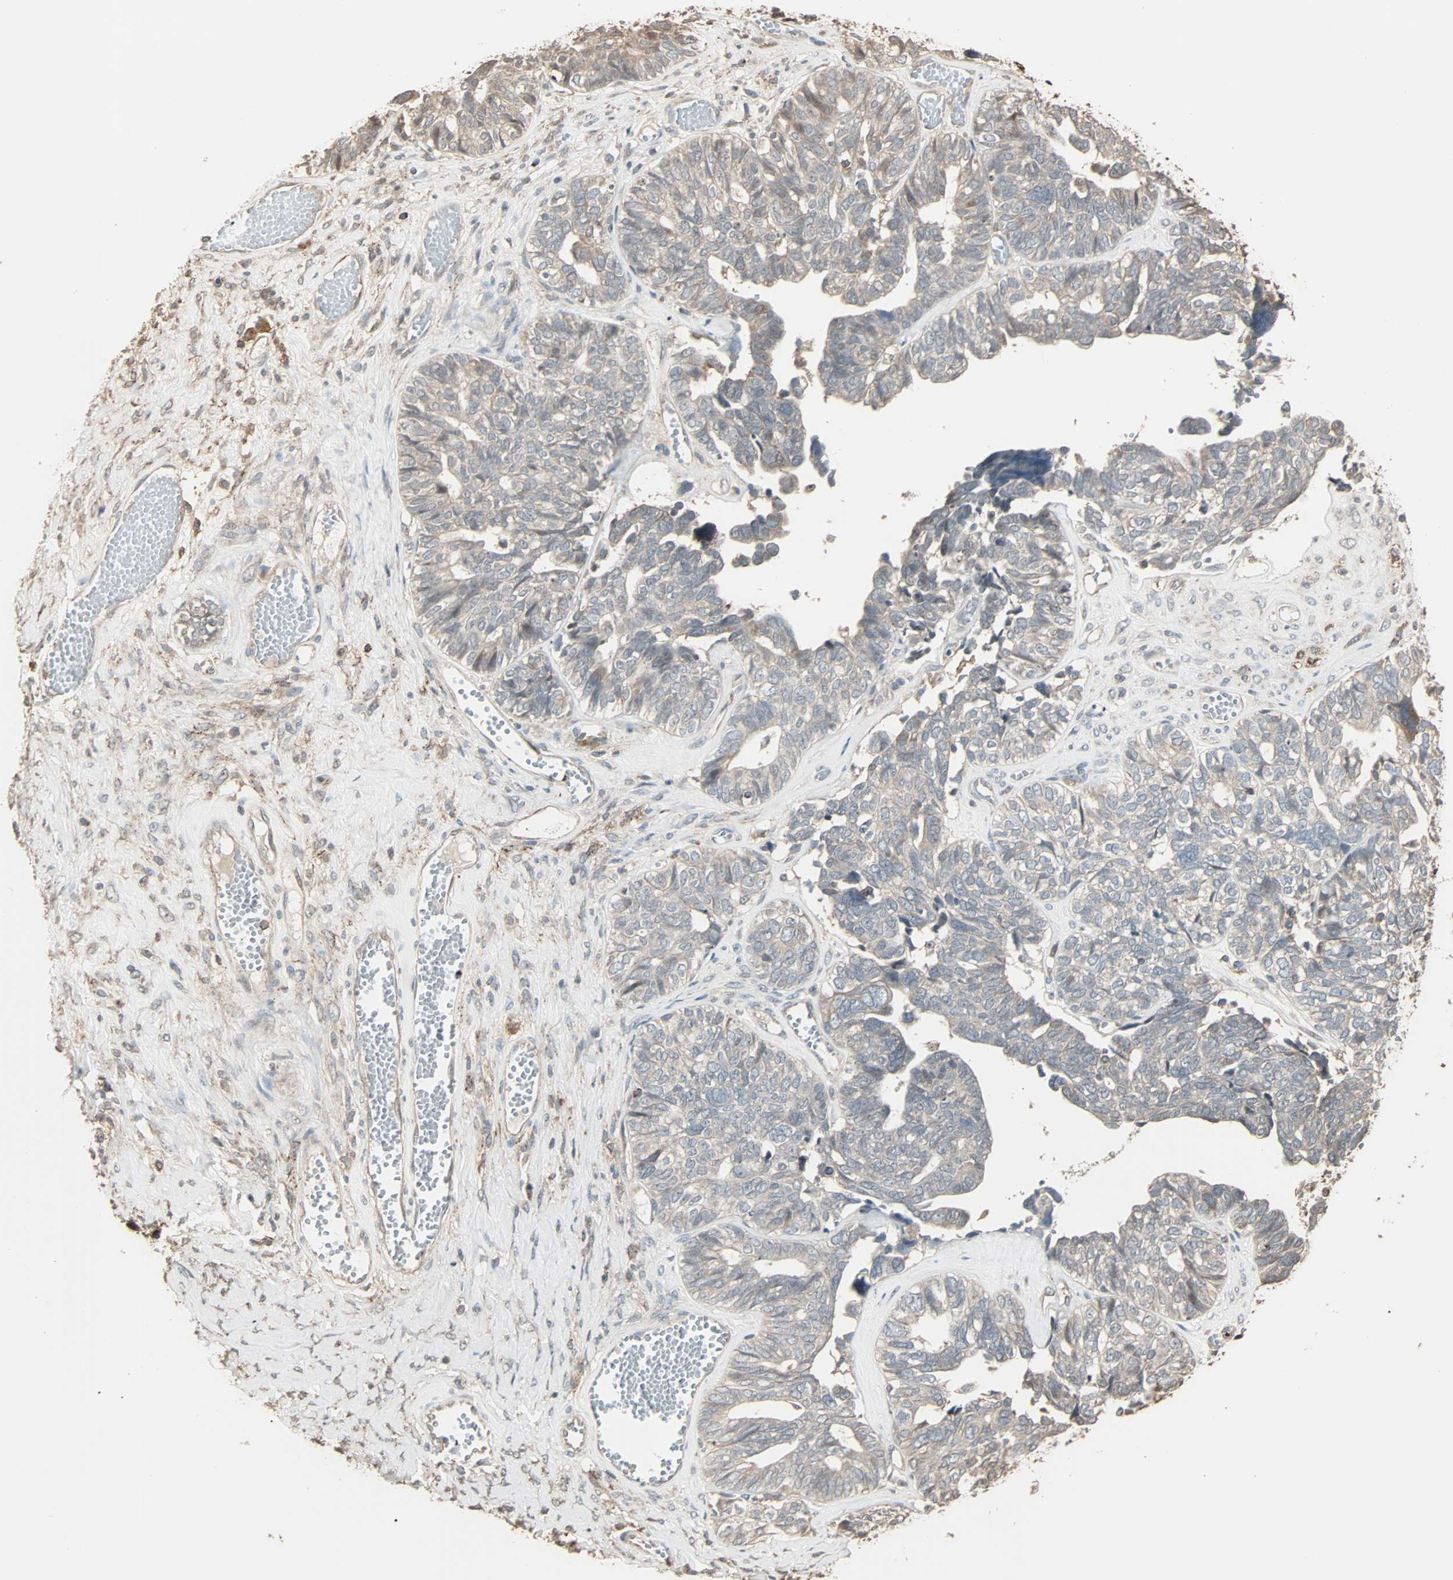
{"staining": {"intensity": "weak", "quantity": "<25%", "location": "cytoplasmic/membranous"}, "tissue": "ovarian cancer", "cell_type": "Tumor cells", "image_type": "cancer", "snomed": [{"axis": "morphology", "description": "Cystadenocarcinoma, serous, NOS"}, {"axis": "topography", "description": "Ovary"}], "caption": "The IHC micrograph has no significant staining in tumor cells of ovarian cancer tissue.", "gene": "CALCRL", "patient": {"sex": "female", "age": 79}}